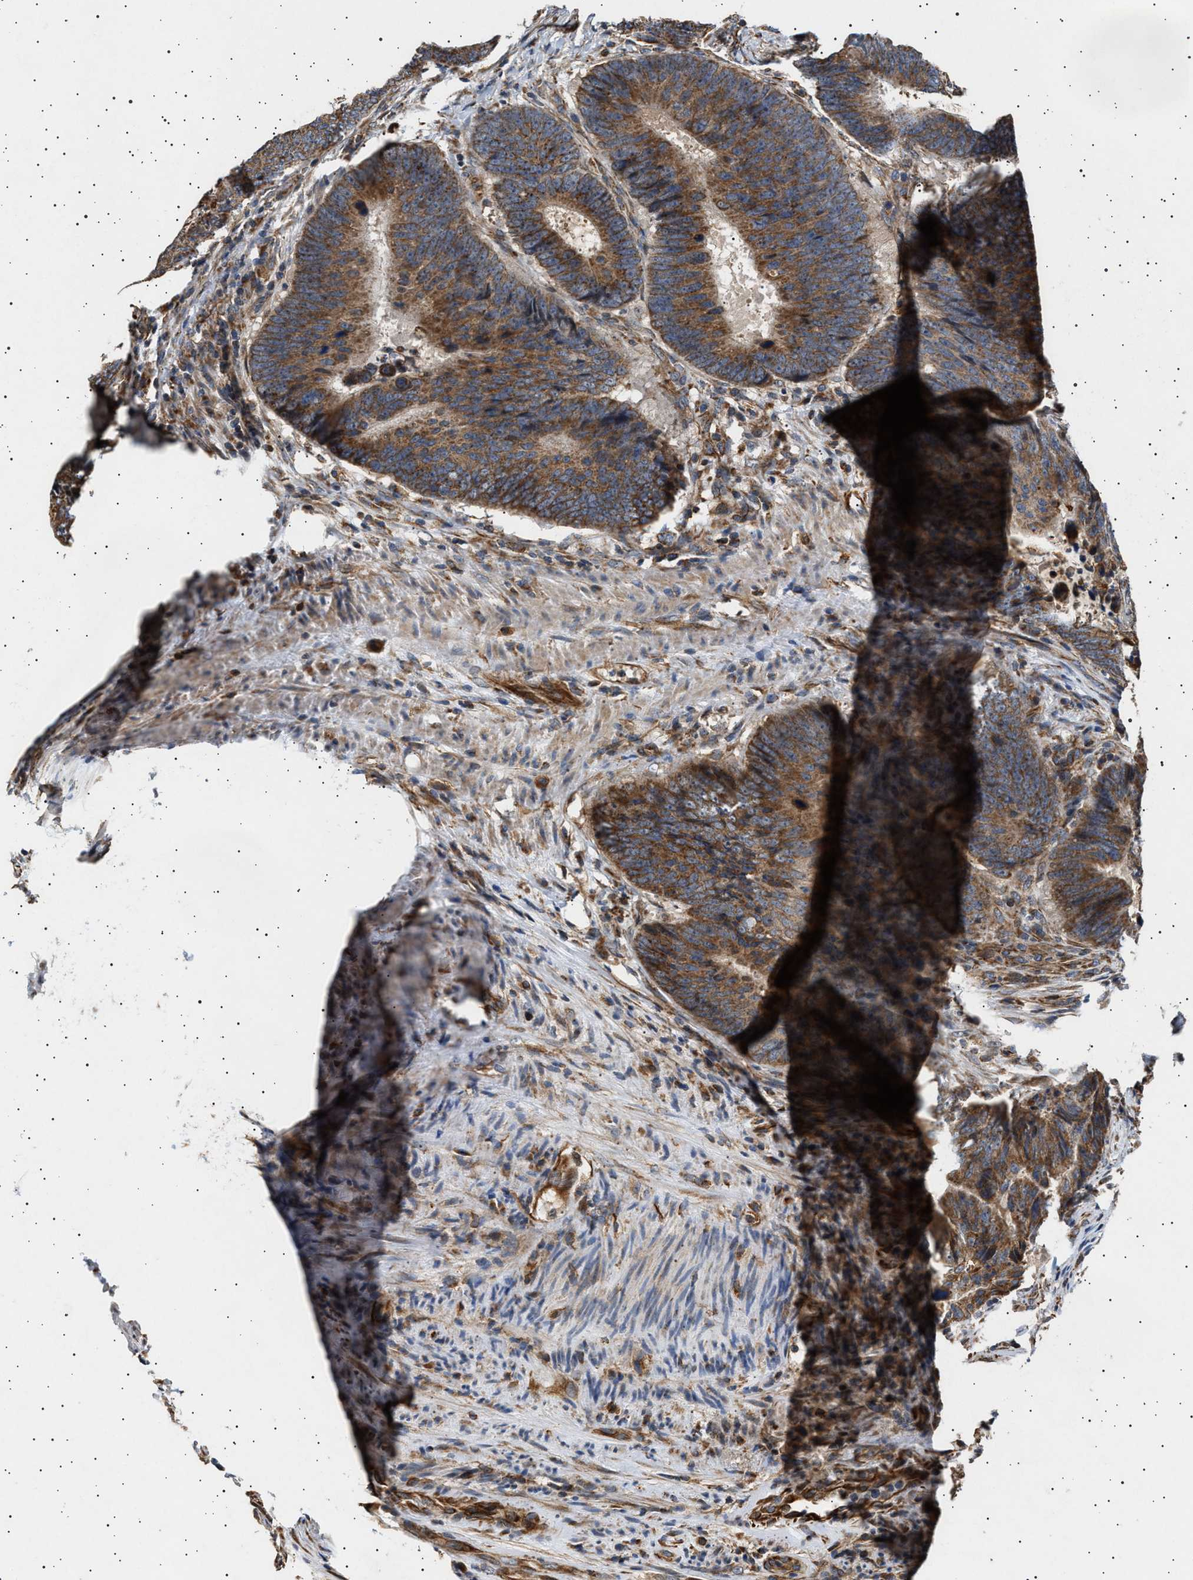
{"staining": {"intensity": "moderate", "quantity": ">75%", "location": "cytoplasmic/membranous"}, "tissue": "colorectal cancer", "cell_type": "Tumor cells", "image_type": "cancer", "snomed": [{"axis": "morphology", "description": "Adenocarcinoma, NOS"}, {"axis": "topography", "description": "Colon"}], "caption": "Human colorectal adenocarcinoma stained for a protein (brown) displays moderate cytoplasmic/membranous positive expression in approximately >75% of tumor cells.", "gene": "TRUB2", "patient": {"sex": "male", "age": 56}}